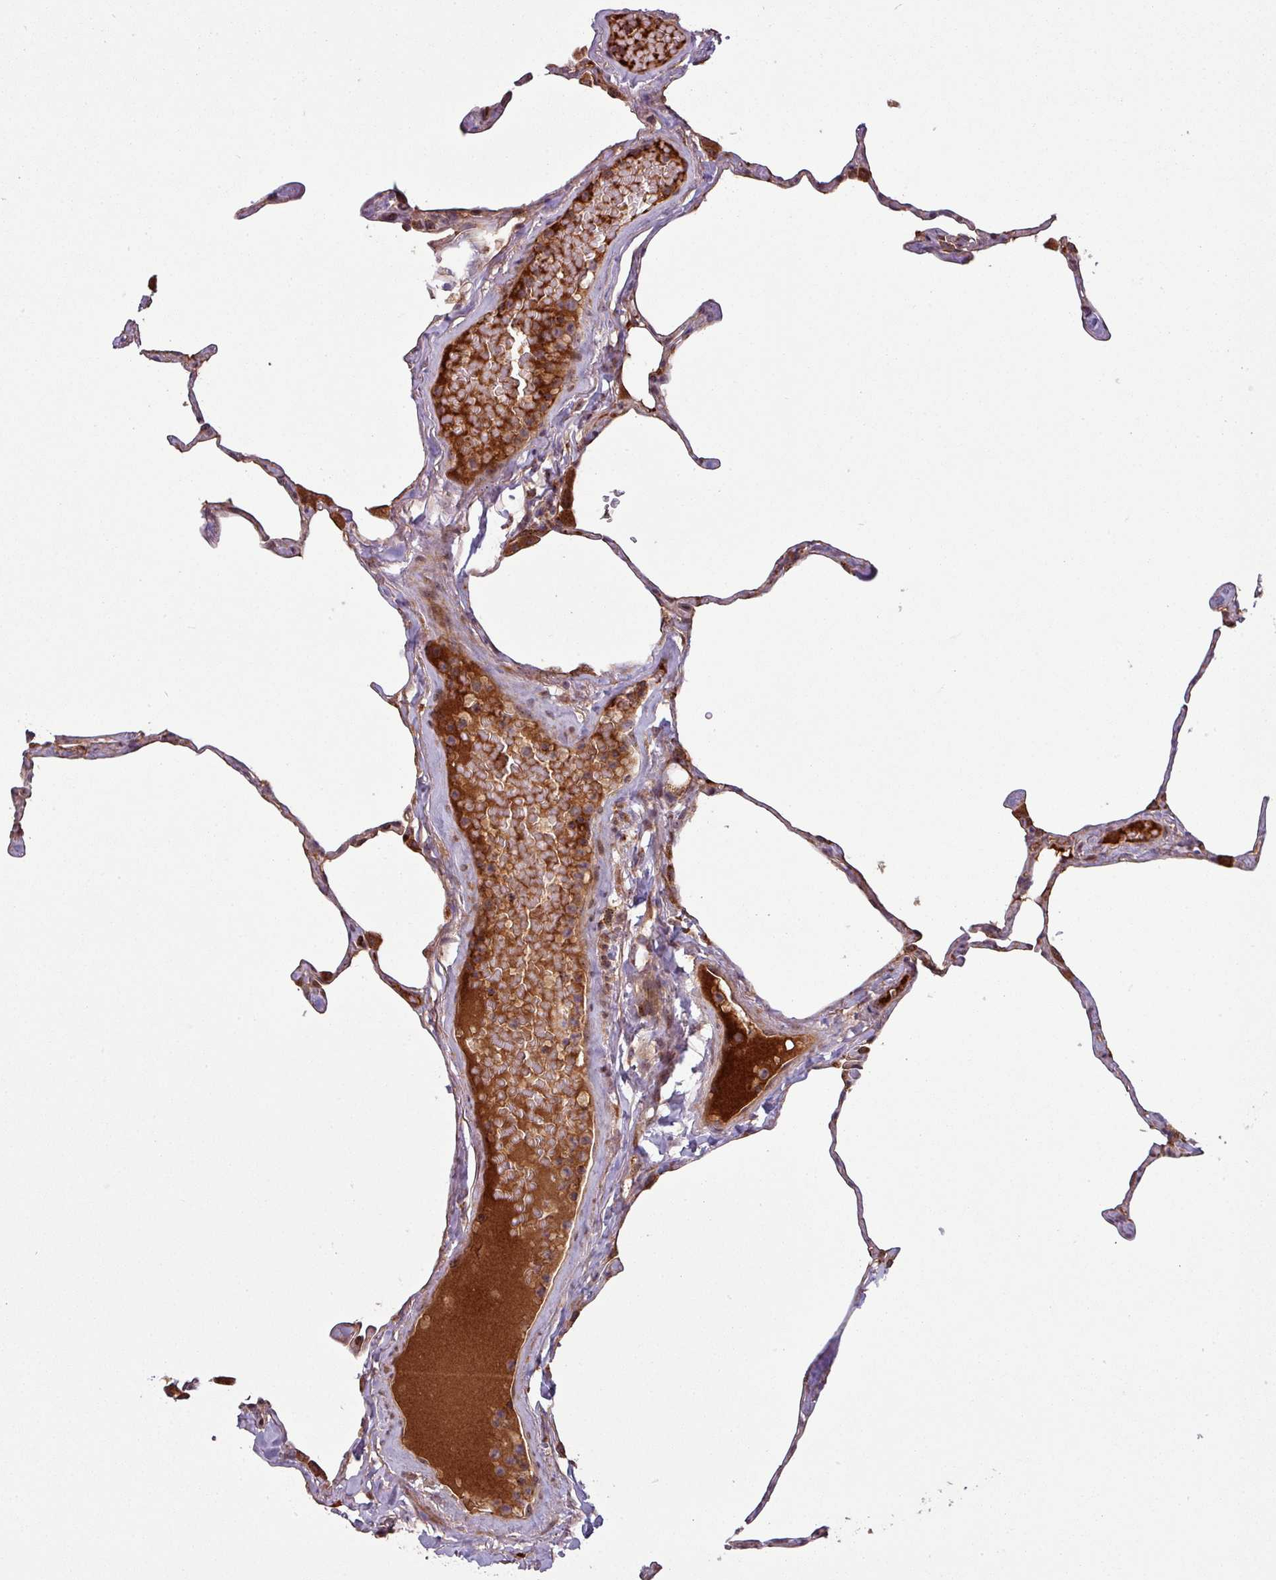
{"staining": {"intensity": "moderate", "quantity": "25%-75%", "location": "cytoplasmic/membranous"}, "tissue": "lung", "cell_type": "Alveolar cells", "image_type": "normal", "snomed": [{"axis": "morphology", "description": "Normal tissue, NOS"}, {"axis": "topography", "description": "Lung"}], "caption": "This is a photomicrograph of immunohistochemistry staining of unremarkable lung, which shows moderate staining in the cytoplasmic/membranous of alveolar cells.", "gene": "SNRNP25", "patient": {"sex": "male", "age": 65}}